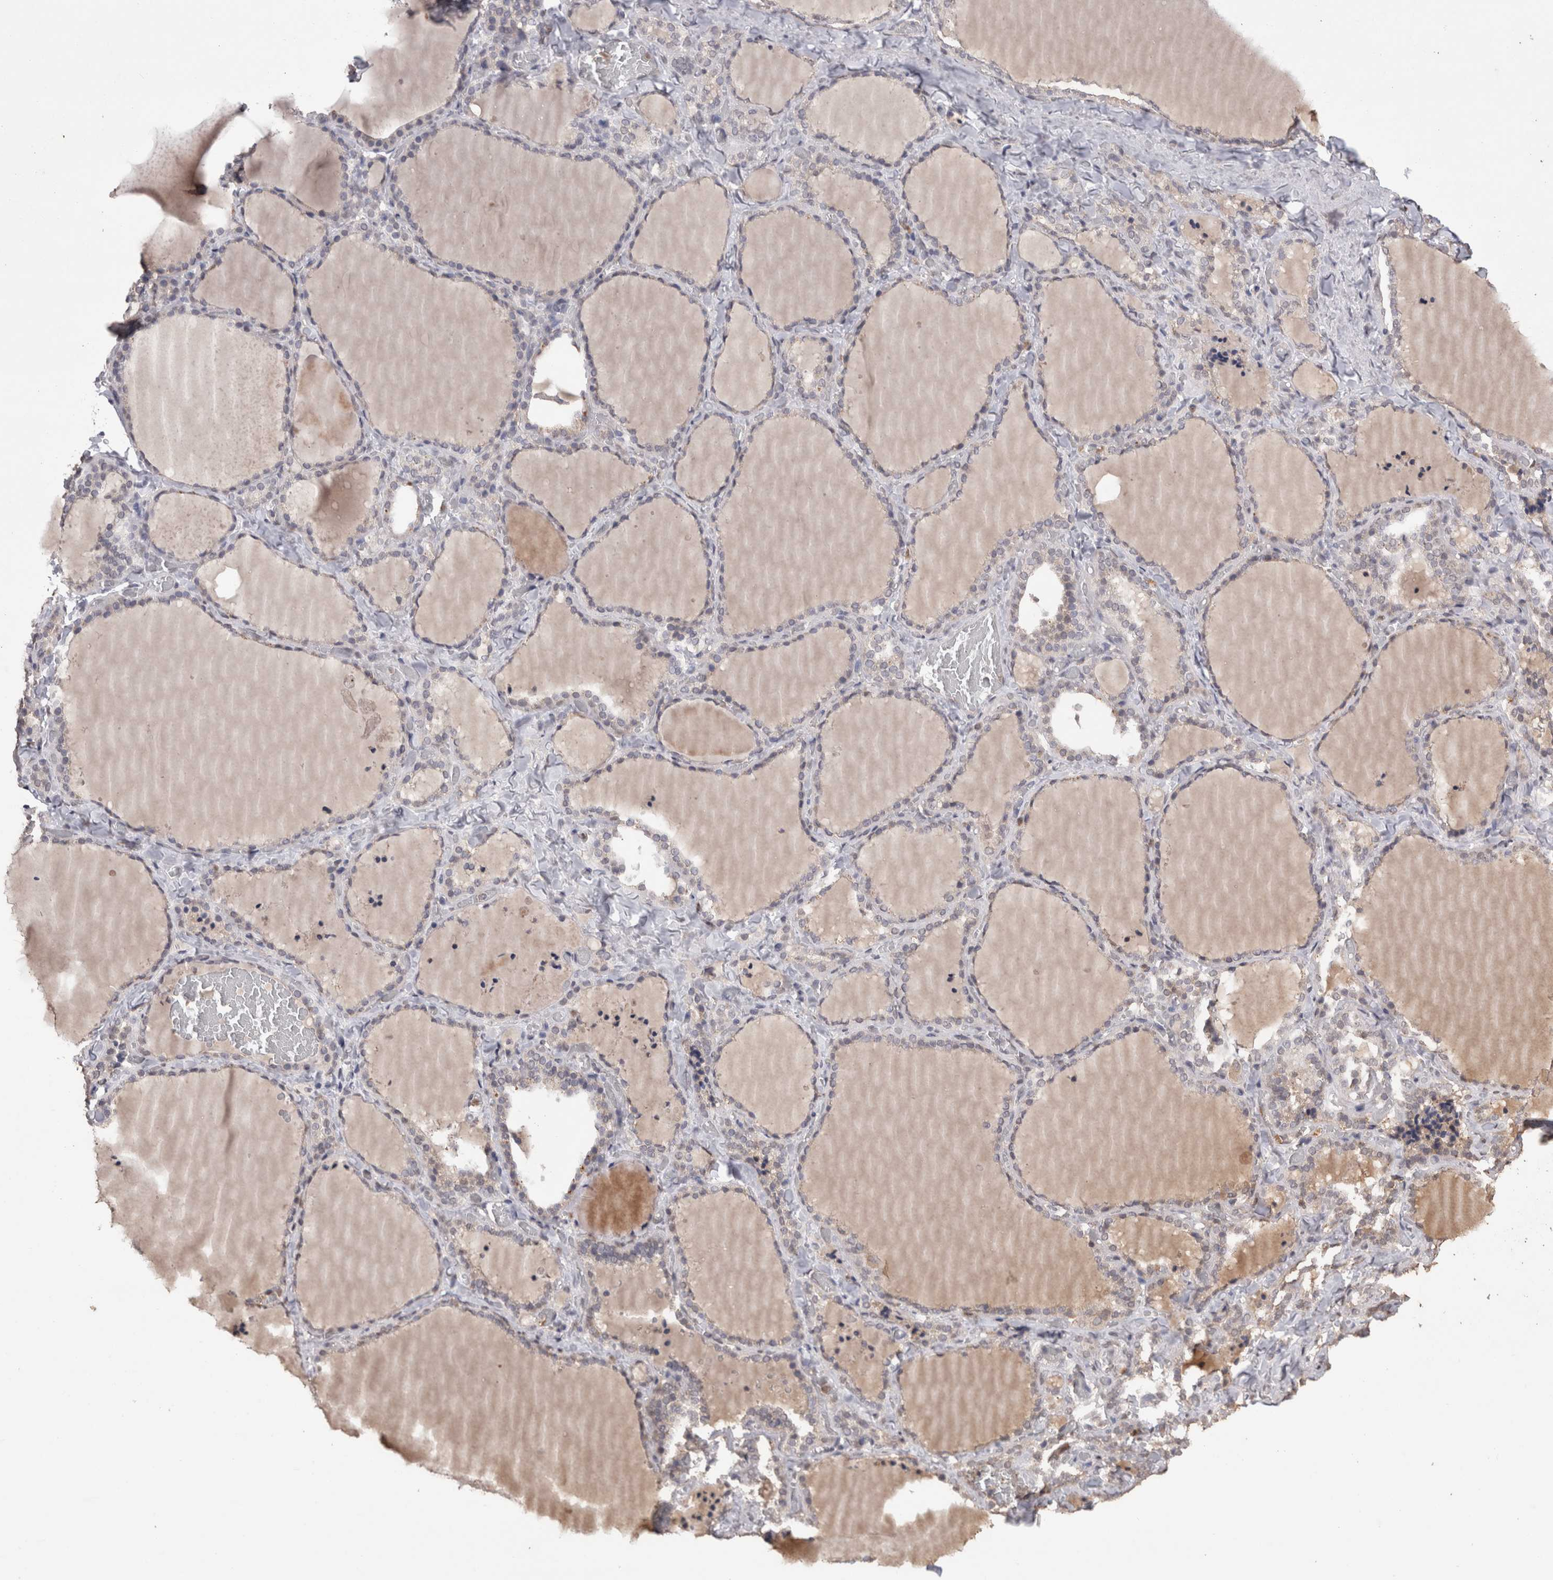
{"staining": {"intensity": "negative", "quantity": "none", "location": "none"}, "tissue": "thyroid gland", "cell_type": "Glandular cells", "image_type": "normal", "snomed": [{"axis": "morphology", "description": "Normal tissue, NOS"}, {"axis": "topography", "description": "Thyroid gland"}], "caption": "Histopathology image shows no significant protein positivity in glandular cells of benign thyroid gland.", "gene": "GRK5", "patient": {"sex": "female", "age": 22}}